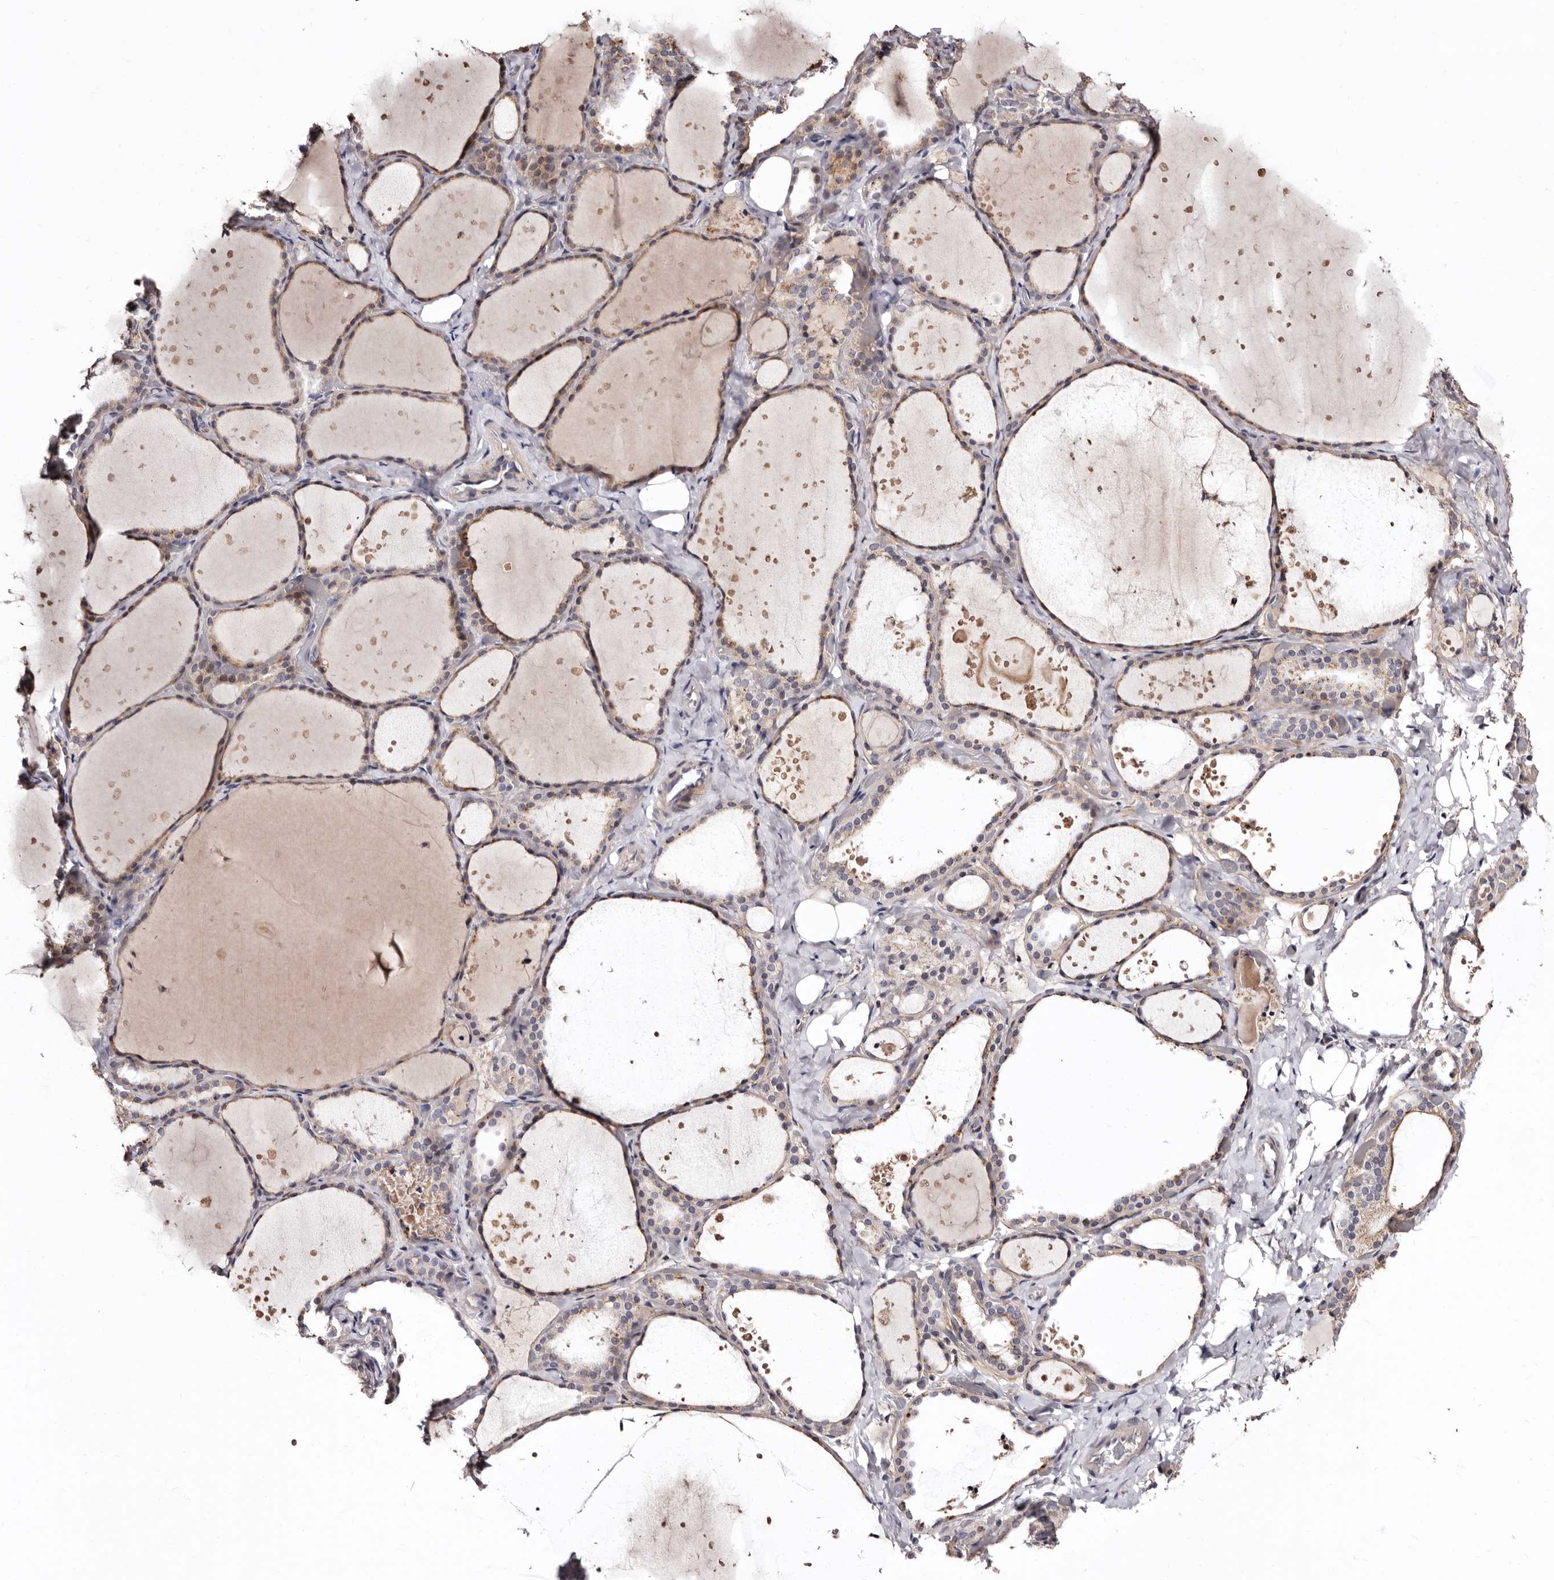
{"staining": {"intensity": "weak", "quantity": "25%-75%", "location": "cytoplasmic/membranous"}, "tissue": "thyroid gland", "cell_type": "Glandular cells", "image_type": "normal", "snomed": [{"axis": "morphology", "description": "Normal tissue, NOS"}, {"axis": "topography", "description": "Thyroid gland"}], "caption": "DAB (3,3'-diaminobenzidine) immunohistochemical staining of benign thyroid gland exhibits weak cytoplasmic/membranous protein staining in approximately 25%-75% of glandular cells. (Brightfield microscopy of DAB IHC at high magnification).", "gene": "CDCA8", "patient": {"sex": "female", "age": 44}}